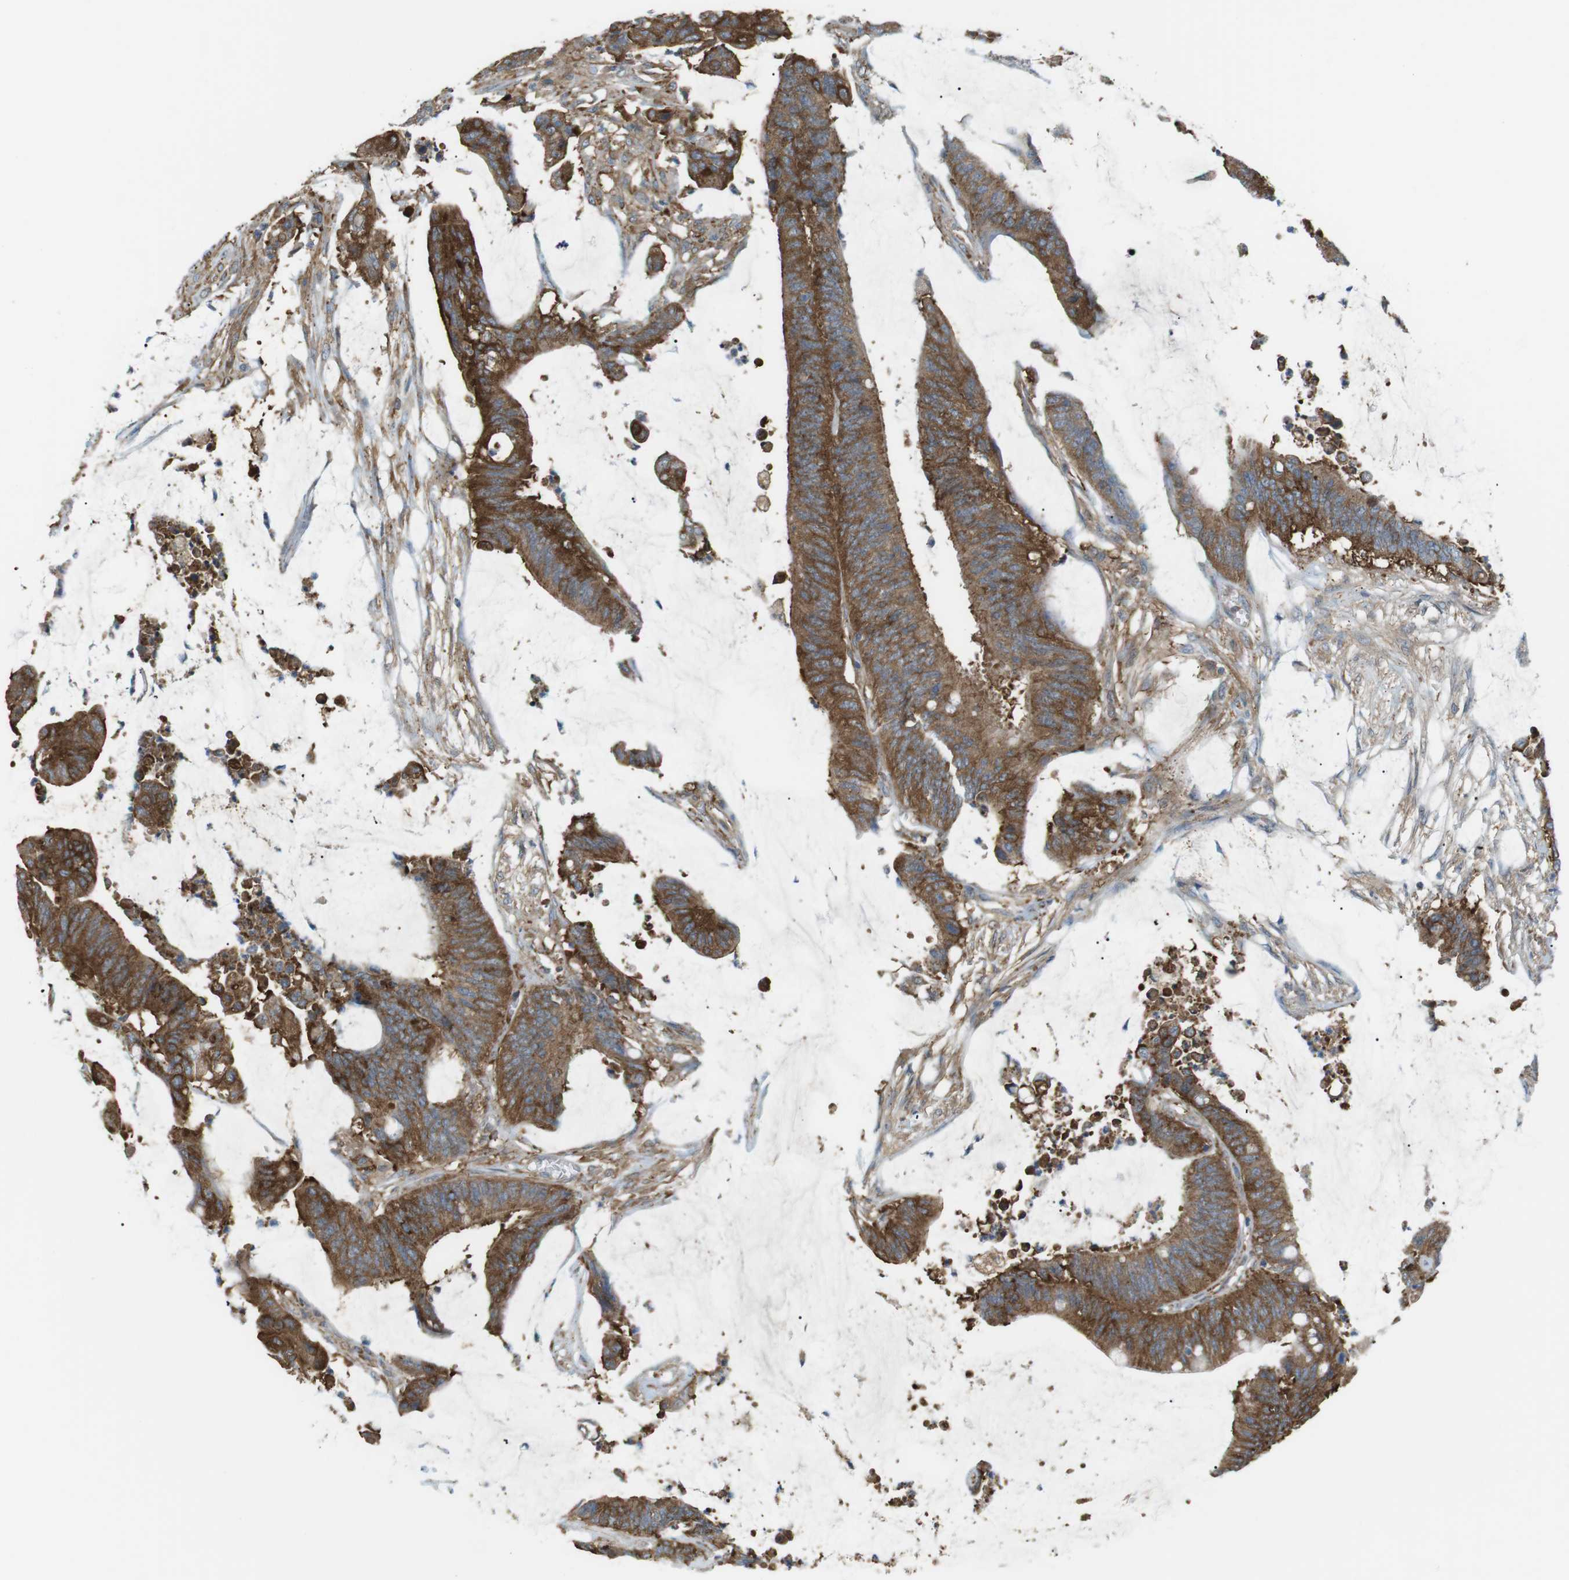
{"staining": {"intensity": "moderate", "quantity": ">75%", "location": "cytoplasmic/membranous"}, "tissue": "colorectal cancer", "cell_type": "Tumor cells", "image_type": "cancer", "snomed": [{"axis": "morphology", "description": "Adenocarcinoma, NOS"}, {"axis": "topography", "description": "Rectum"}], "caption": "IHC image of colorectal adenocarcinoma stained for a protein (brown), which displays medium levels of moderate cytoplasmic/membranous staining in about >75% of tumor cells.", "gene": "PEPD", "patient": {"sex": "female", "age": 66}}